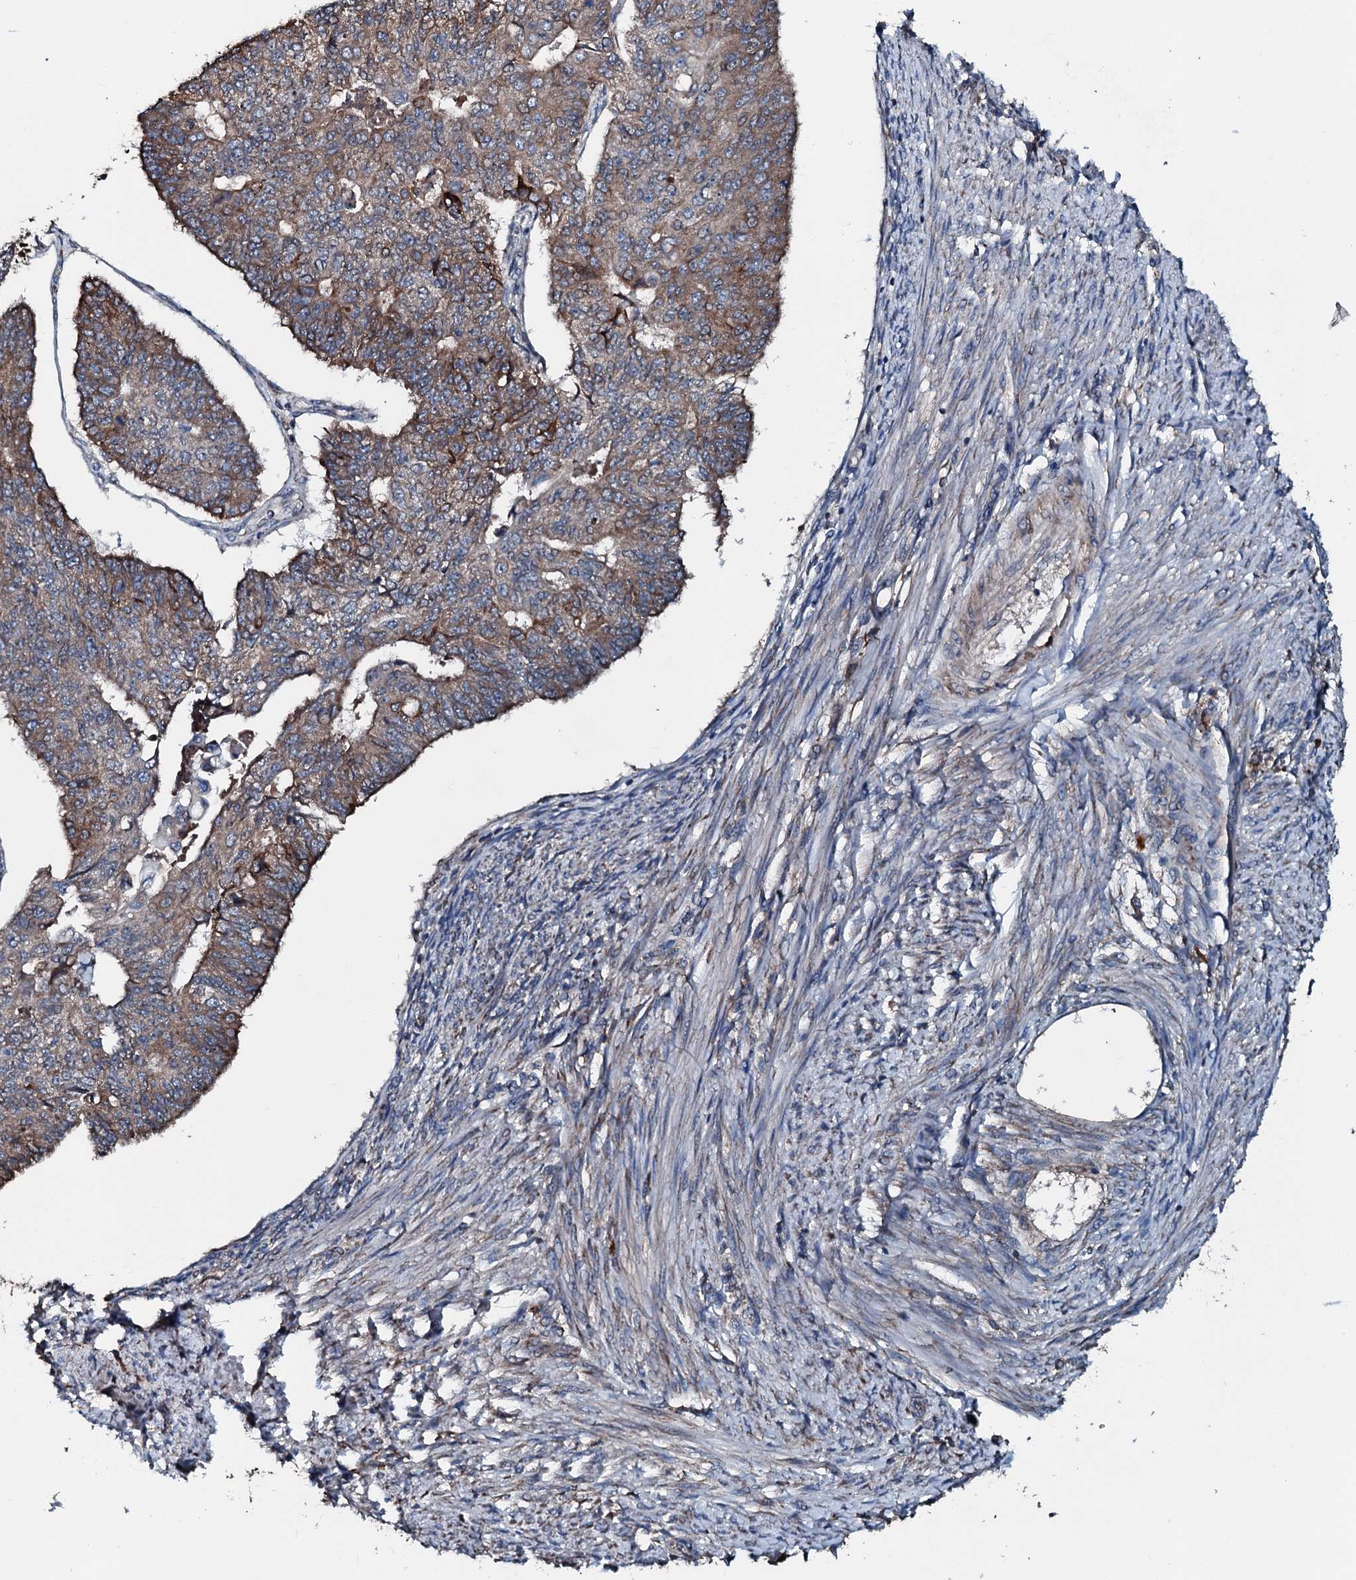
{"staining": {"intensity": "moderate", "quantity": ">75%", "location": "cytoplasmic/membranous"}, "tissue": "endometrial cancer", "cell_type": "Tumor cells", "image_type": "cancer", "snomed": [{"axis": "morphology", "description": "Adenocarcinoma, NOS"}, {"axis": "topography", "description": "Endometrium"}], "caption": "A brown stain shows moderate cytoplasmic/membranous expression of a protein in endometrial cancer (adenocarcinoma) tumor cells. (DAB IHC, brown staining for protein, blue staining for nuclei).", "gene": "ACSS3", "patient": {"sex": "female", "age": 32}}